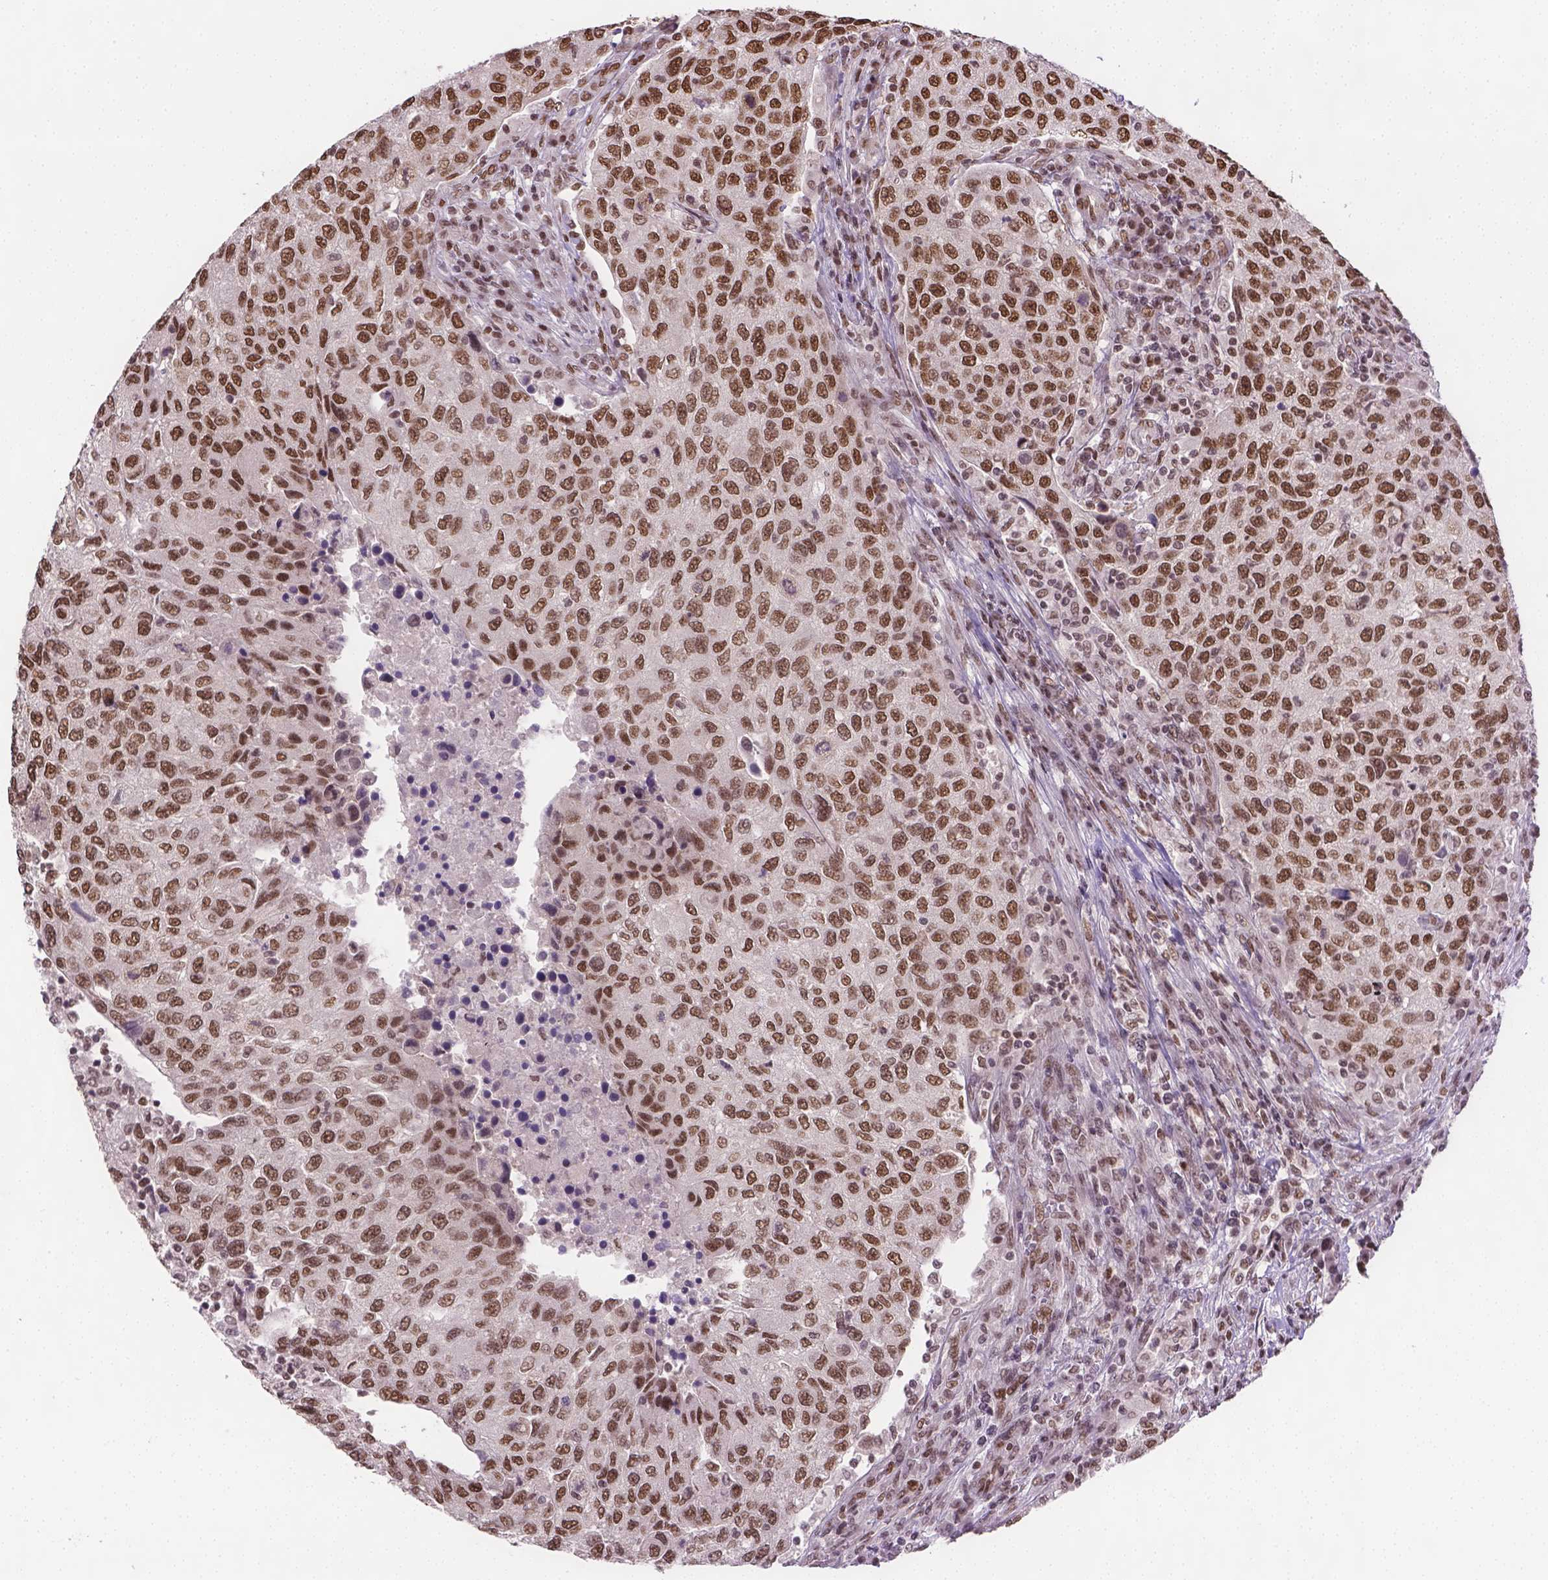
{"staining": {"intensity": "moderate", "quantity": ">75%", "location": "nuclear"}, "tissue": "urothelial cancer", "cell_type": "Tumor cells", "image_type": "cancer", "snomed": [{"axis": "morphology", "description": "Urothelial carcinoma, High grade"}, {"axis": "topography", "description": "Urinary bladder"}], "caption": "There is medium levels of moderate nuclear staining in tumor cells of high-grade urothelial carcinoma, as demonstrated by immunohistochemical staining (brown color).", "gene": "FANCE", "patient": {"sex": "female", "age": 78}}